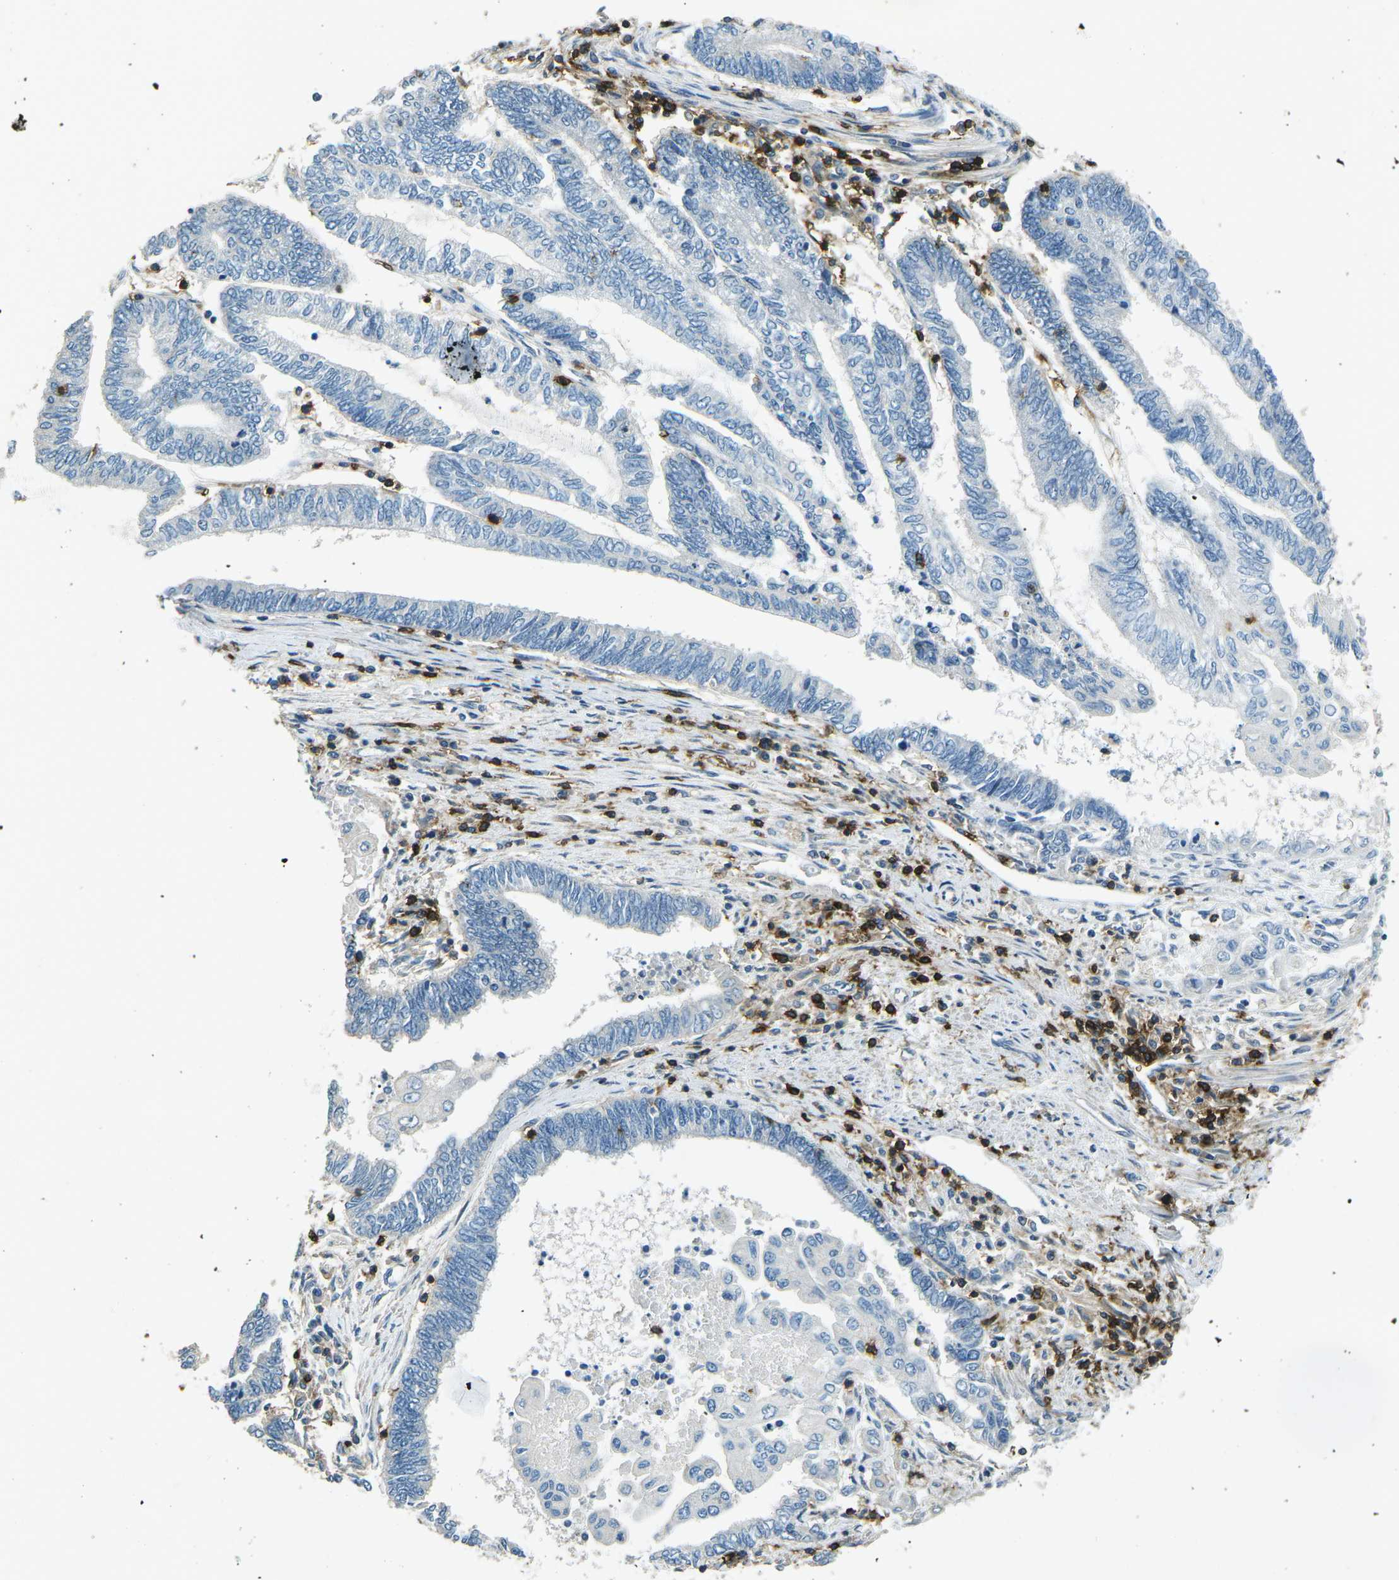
{"staining": {"intensity": "negative", "quantity": "none", "location": "none"}, "tissue": "endometrial cancer", "cell_type": "Tumor cells", "image_type": "cancer", "snomed": [{"axis": "morphology", "description": "Adenocarcinoma, NOS"}, {"axis": "topography", "description": "Uterus"}, {"axis": "topography", "description": "Endometrium"}], "caption": "Immunohistochemistry (IHC) micrograph of neoplastic tissue: endometrial adenocarcinoma stained with DAB displays no significant protein staining in tumor cells.", "gene": "CD6", "patient": {"sex": "female", "age": 70}}